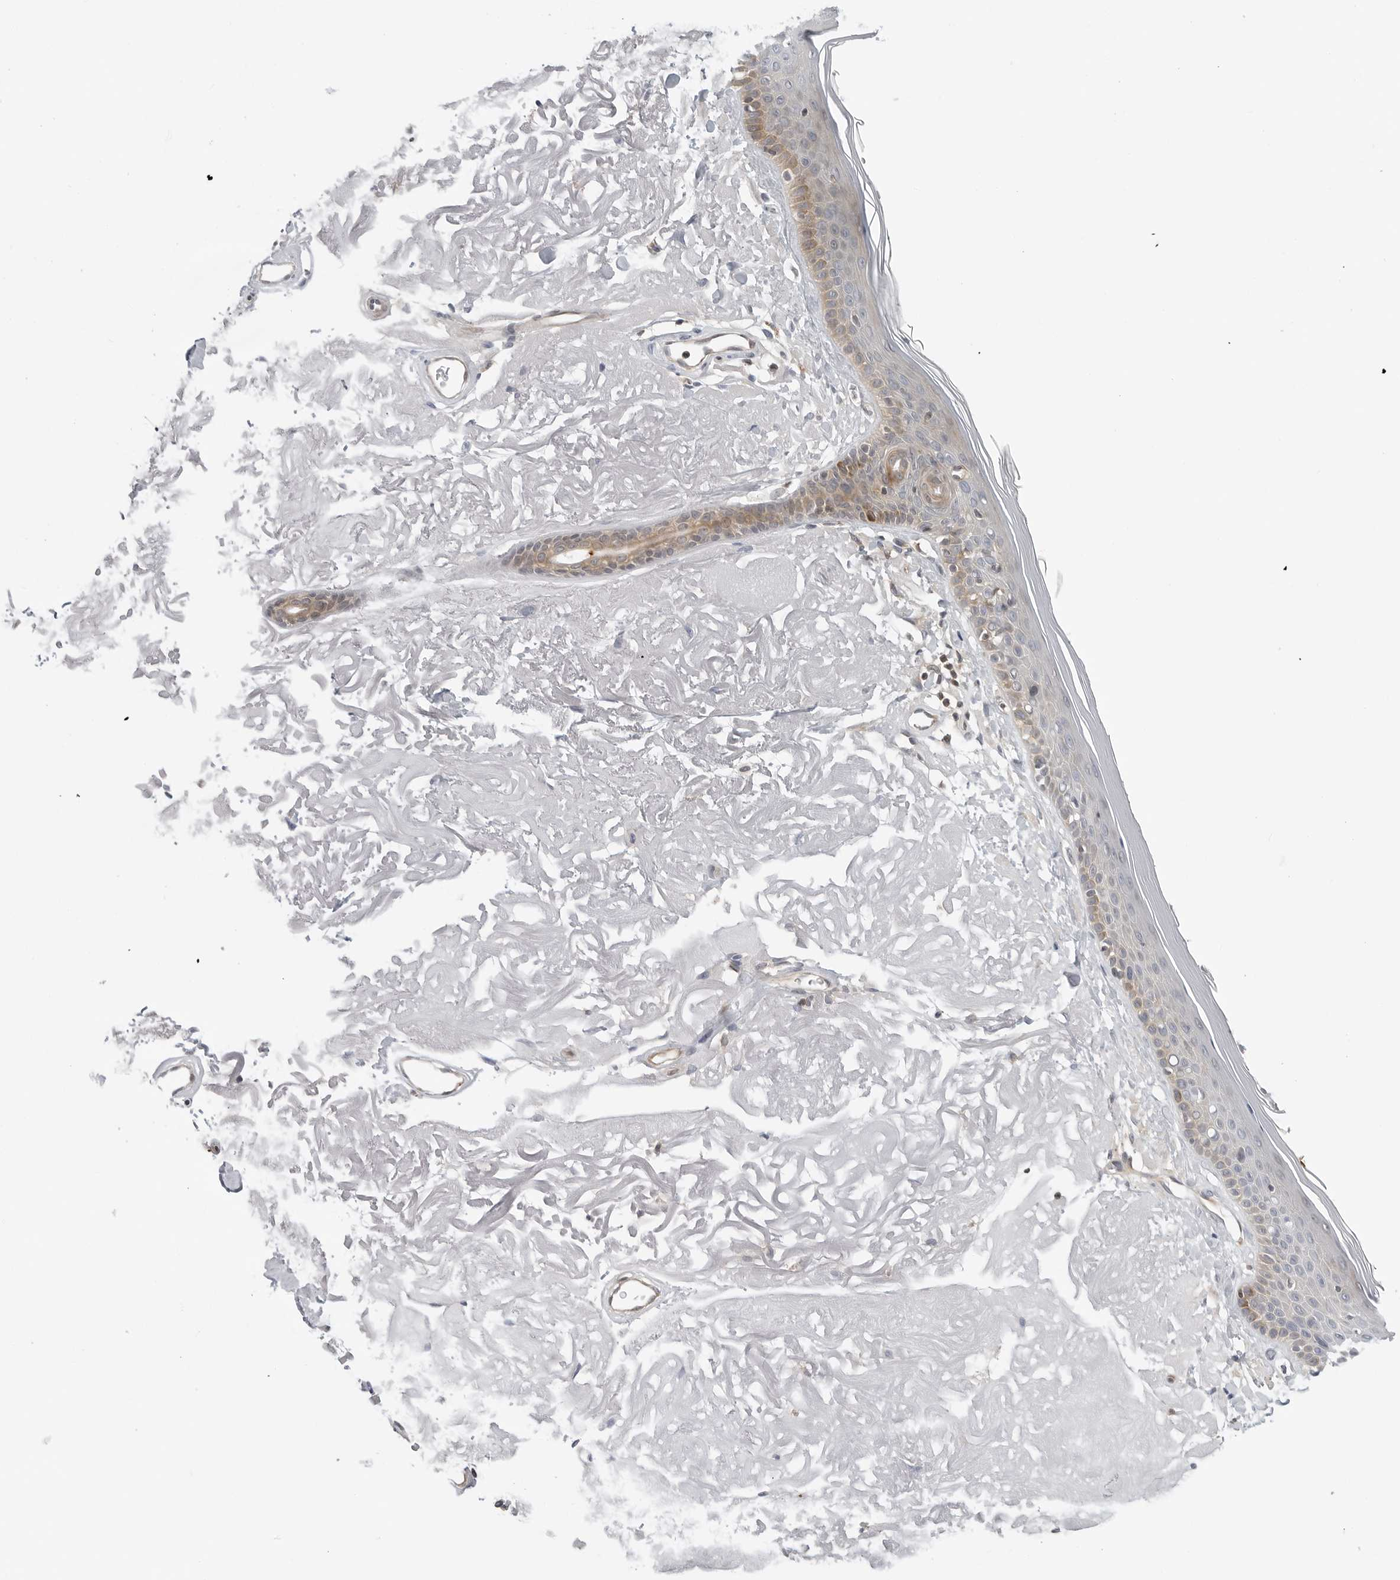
{"staining": {"intensity": "negative", "quantity": "none", "location": "none"}, "tissue": "skin", "cell_type": "Fibroblasts", "image_type": "normal", "snomed": [{"axis": "morphology", "description": "Normal tissue, NOS"}, {"axis": "topography", "description": "Skin"}, {"axis": "topography", "description": "Skeletal muscle"}], "caption": "Fibroblasts are negative for brown protein staining in unremarkable skin. The staining was performed using DAB (3,3'-diaminobenzidine) to visualize the protein expression in brown, while the nuclei were stained in blue with hematoxylin (Magnification: 20x).", "gene": "STXBP3", "patient": {"sex": "male", "age": 83}}